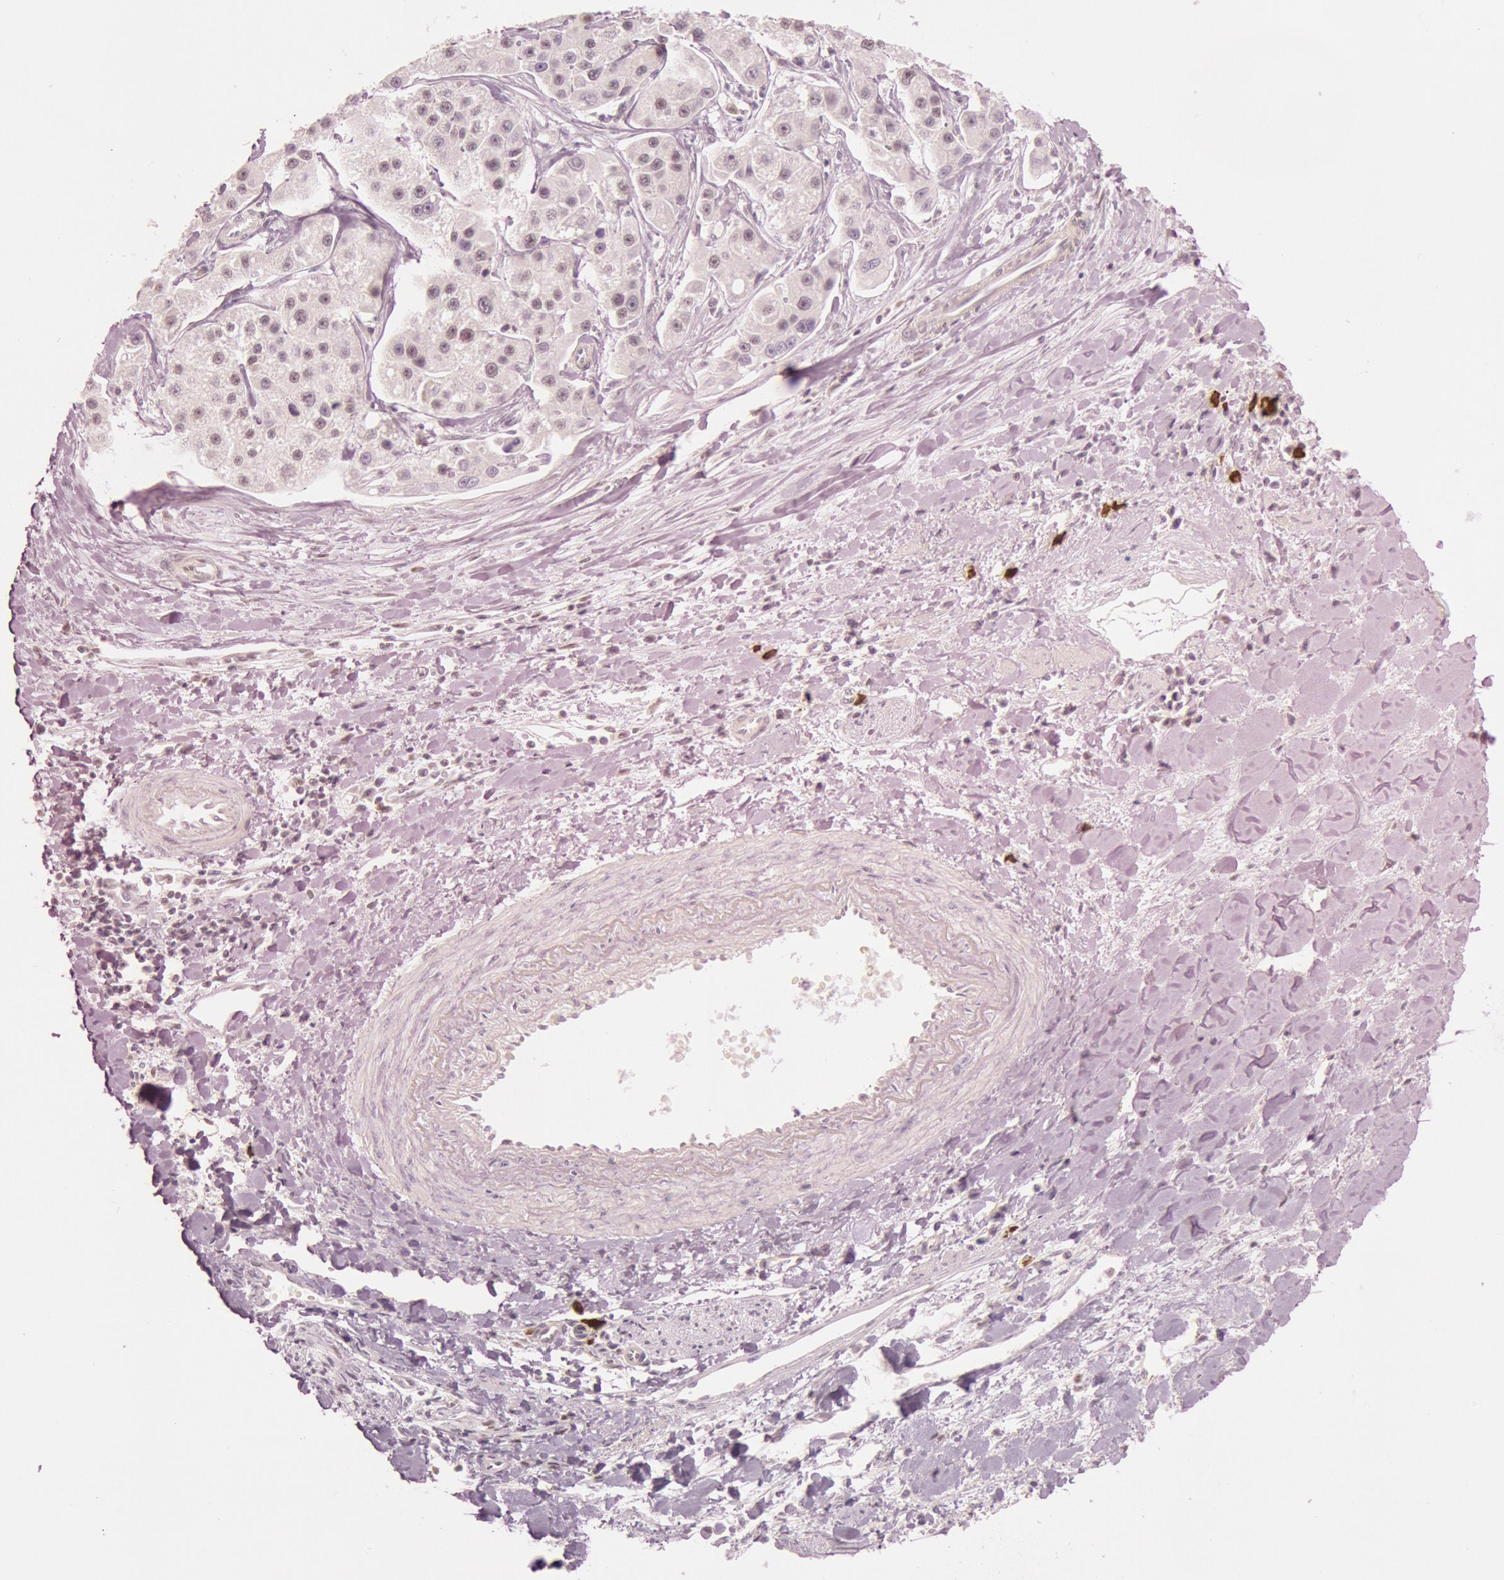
{"staining": {"intensity": "weak", "quantity": "<25%", "location": "nuclear"}, "tissue": "liver cancer", "cell_type": "Tumor cells", "image_type": "cancer", "snomed": [{"axis": "morphology", "description": "Carcinoma, Hepatocellular, NOS"}, {"axis": "topography", "description": "Liver"}], "caption": "This is an immunohistochemistry (IHC) micrograph of human liver cancer (hepatocellular carcinoma). There is no expression in tumor cells.", "gene": "TASL", "patient": {"sex": "female", "age": 85}}